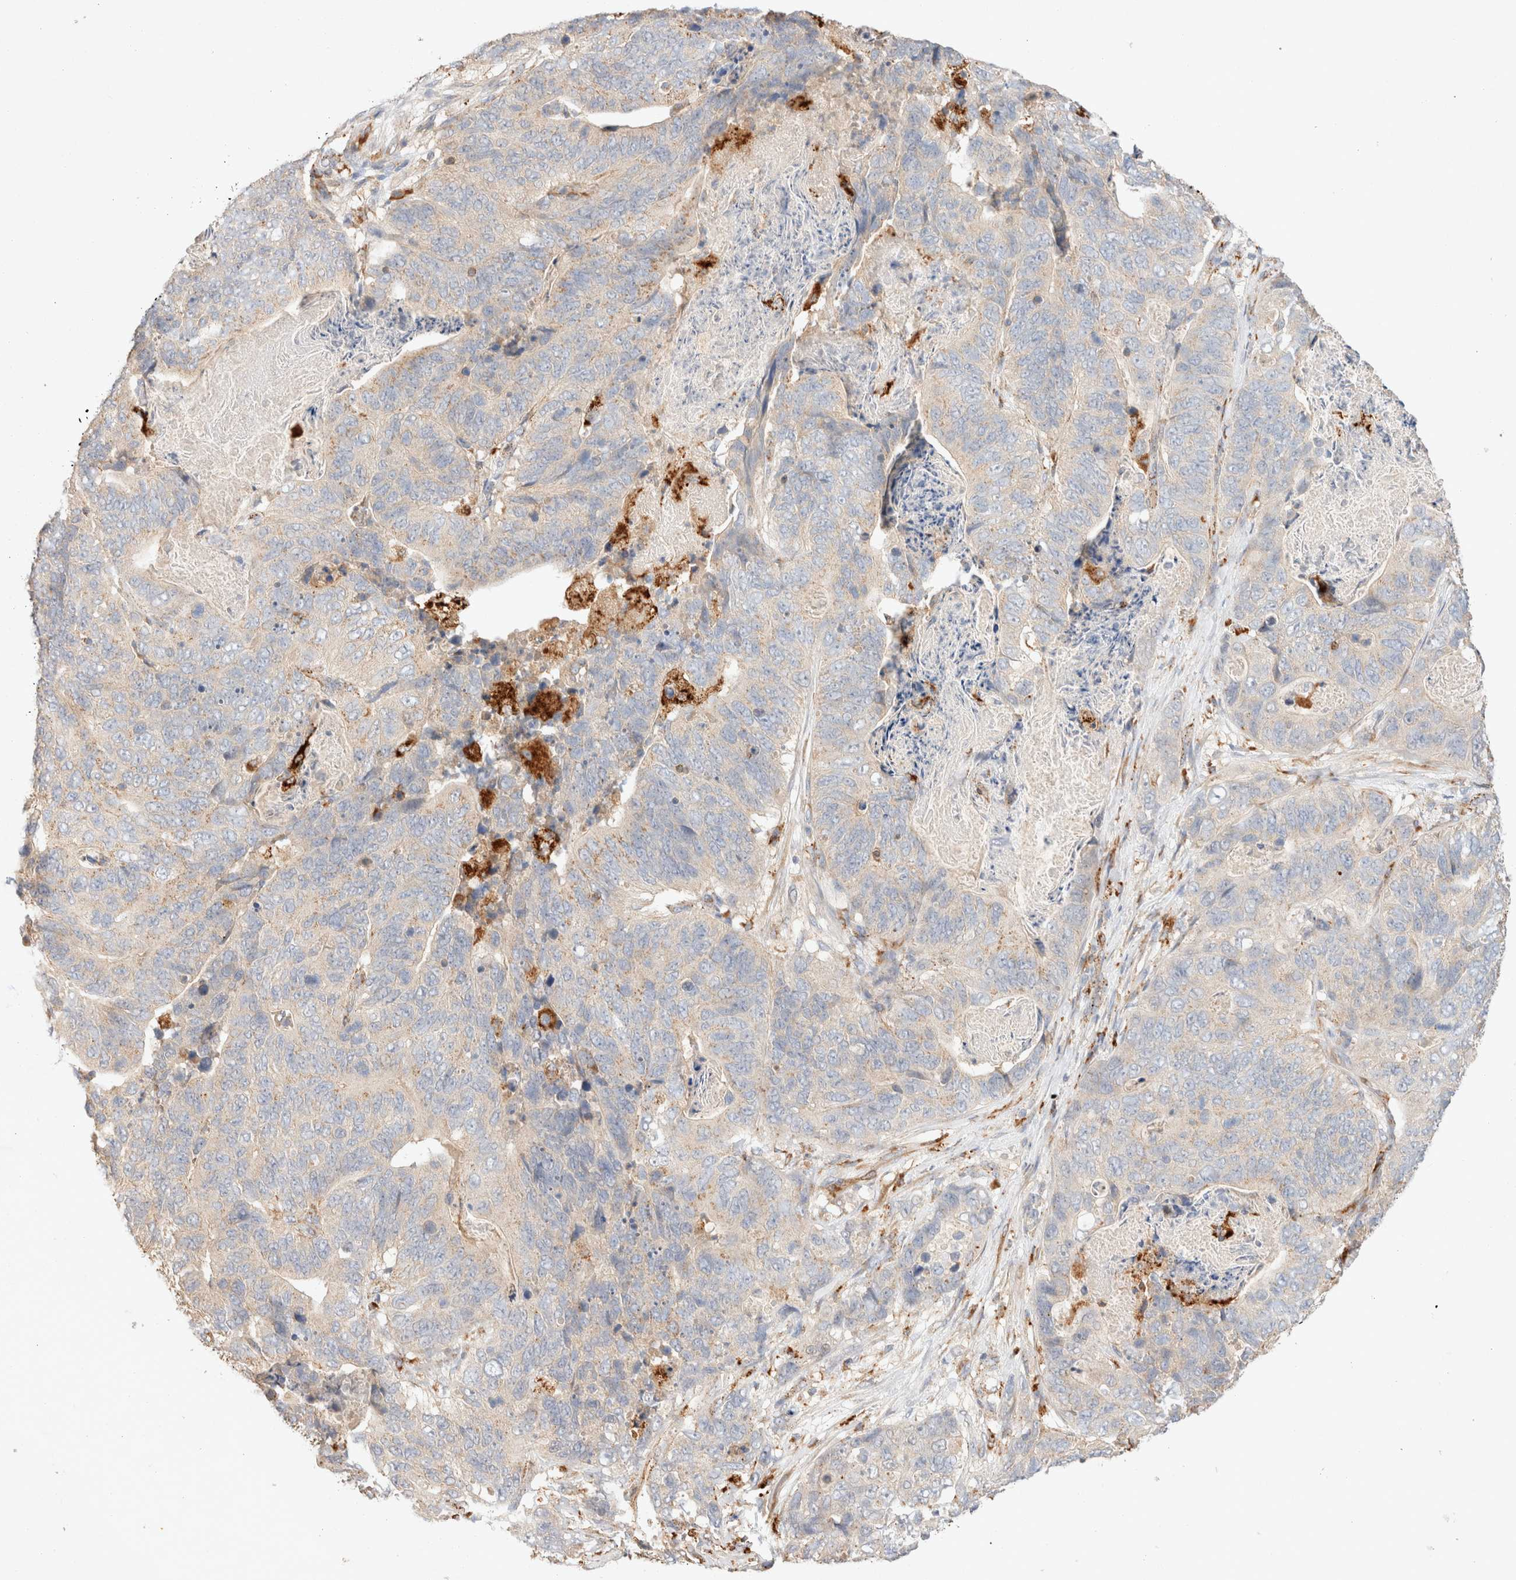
{"staining": {"intensity": "weak", "quantity": "<25%", "location": "cytoplasmic/membranous"}, "tissue": "stomach cancer", "cell_type": "Tumor cells", "image_type": "cancer", "snomed": [{"axis": "morphology", "description": "Normal tissue, NOS"}, {"axis": "morphology", "description": "Adenocarcinoma, NOS"}, {"axis": "topography", "description": "Stomach"}], "caption": "Immunohistochemistry photomicrograph of stomach adenocarcinoma stained for a protein (brown), which reveals no expression in tumor cells.", "gene": "RABEPK", "patient": {"sex": "female", "age": 89}}